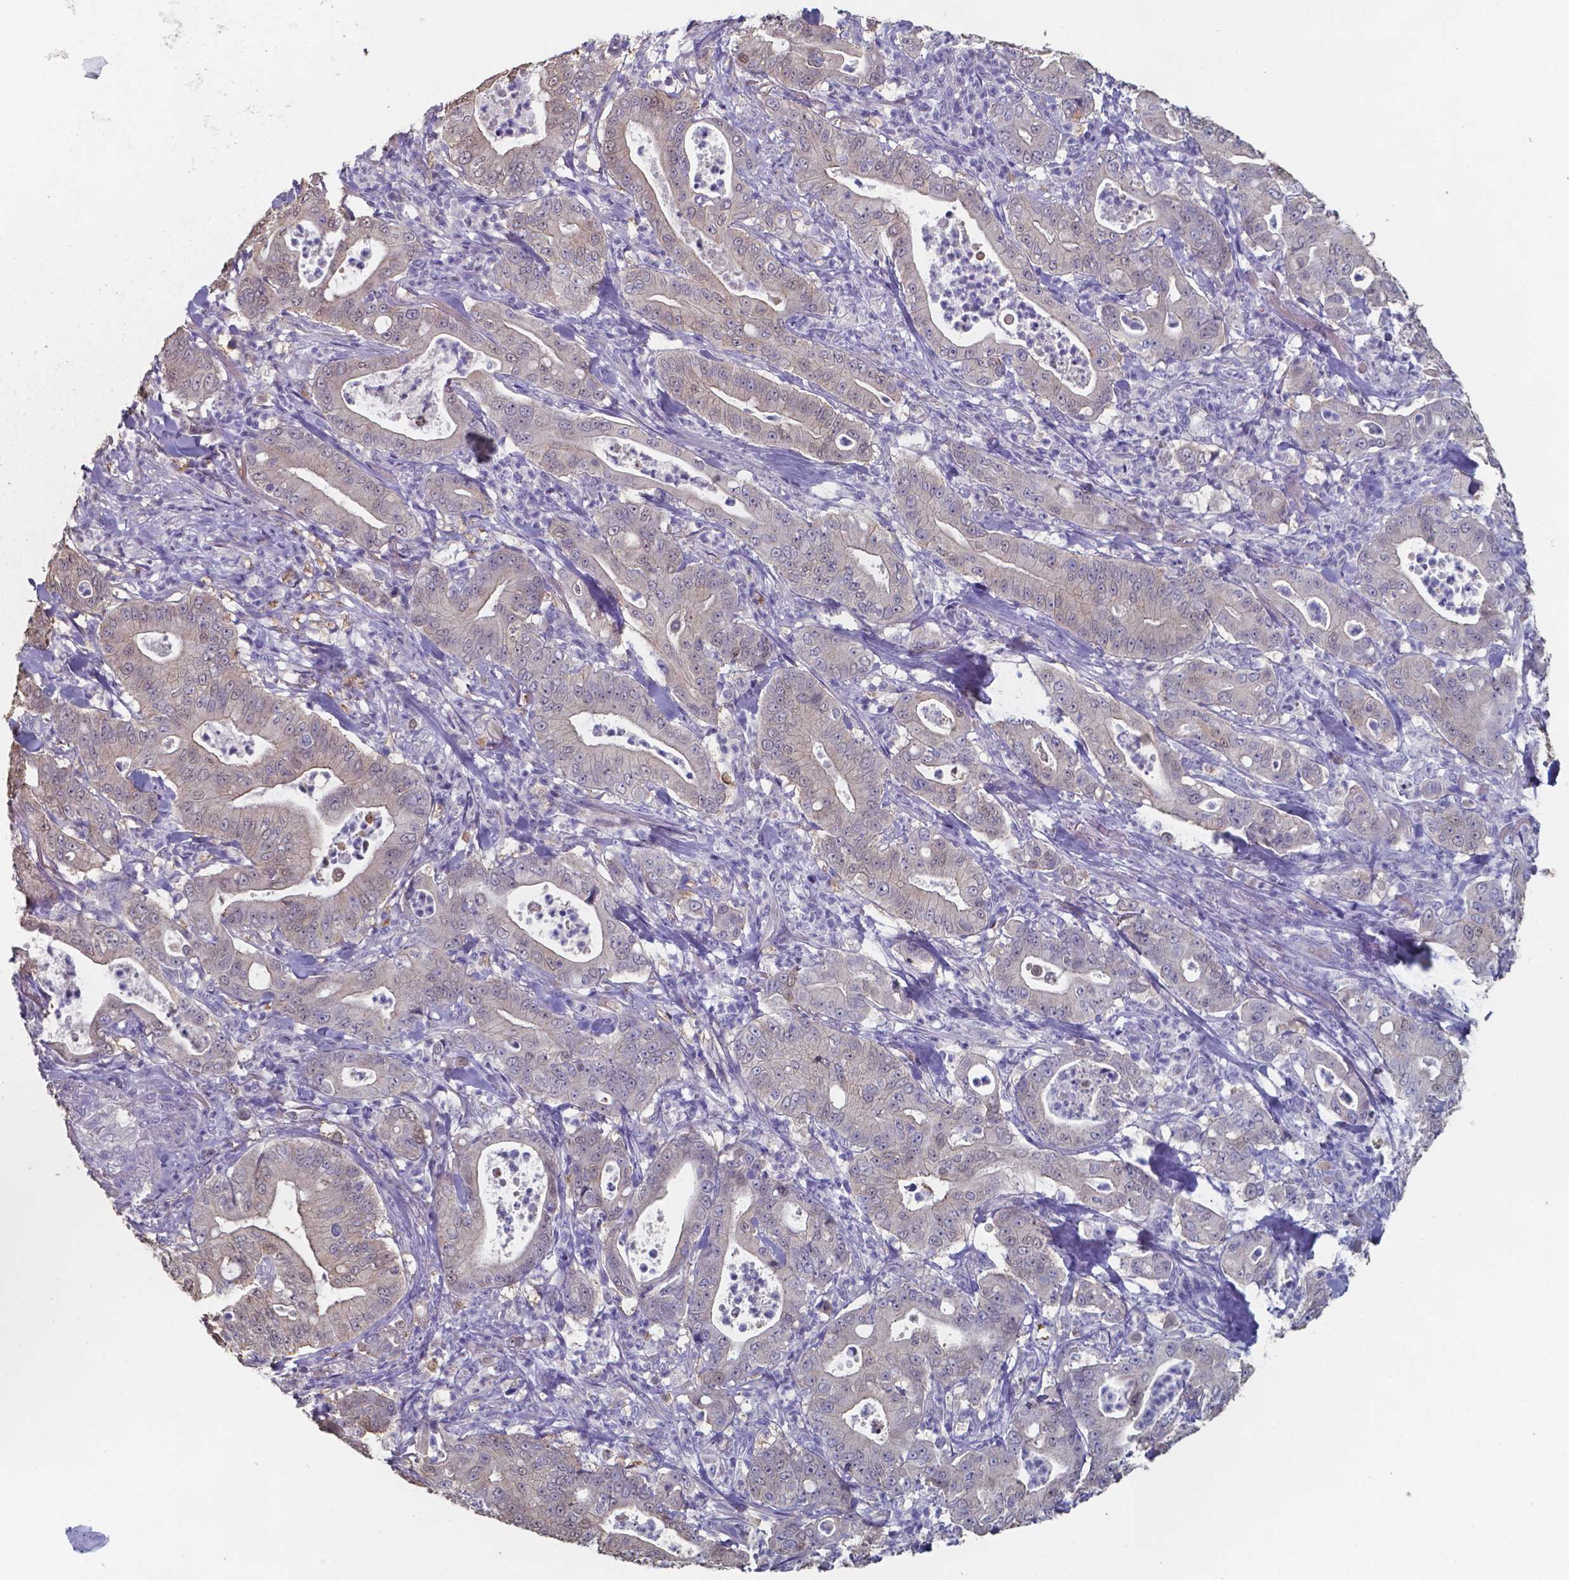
{"staining": {"intensity": "weak", "quantity": "<25%", "location": "cytoplasmic/membranous"}, "tissue": "pancreatic cancer", "cell_type": "Tumor cells", "image_type": "cancer", "snomed": [{"axis": "morphology", "description": "Adenocarcinoma, NOS"}, {"axis": "topography", "description": "Pancreas"}], "caption": "A micrograph of human pancreatic adenocarcinoma is negative for staining in tumor cells. (DAB (3,3'-diaminobenzidine) IHC with hematoxylin counter stain).", "gene": "FOXJ1", "patient": {"sex": "male", "age": 71}}